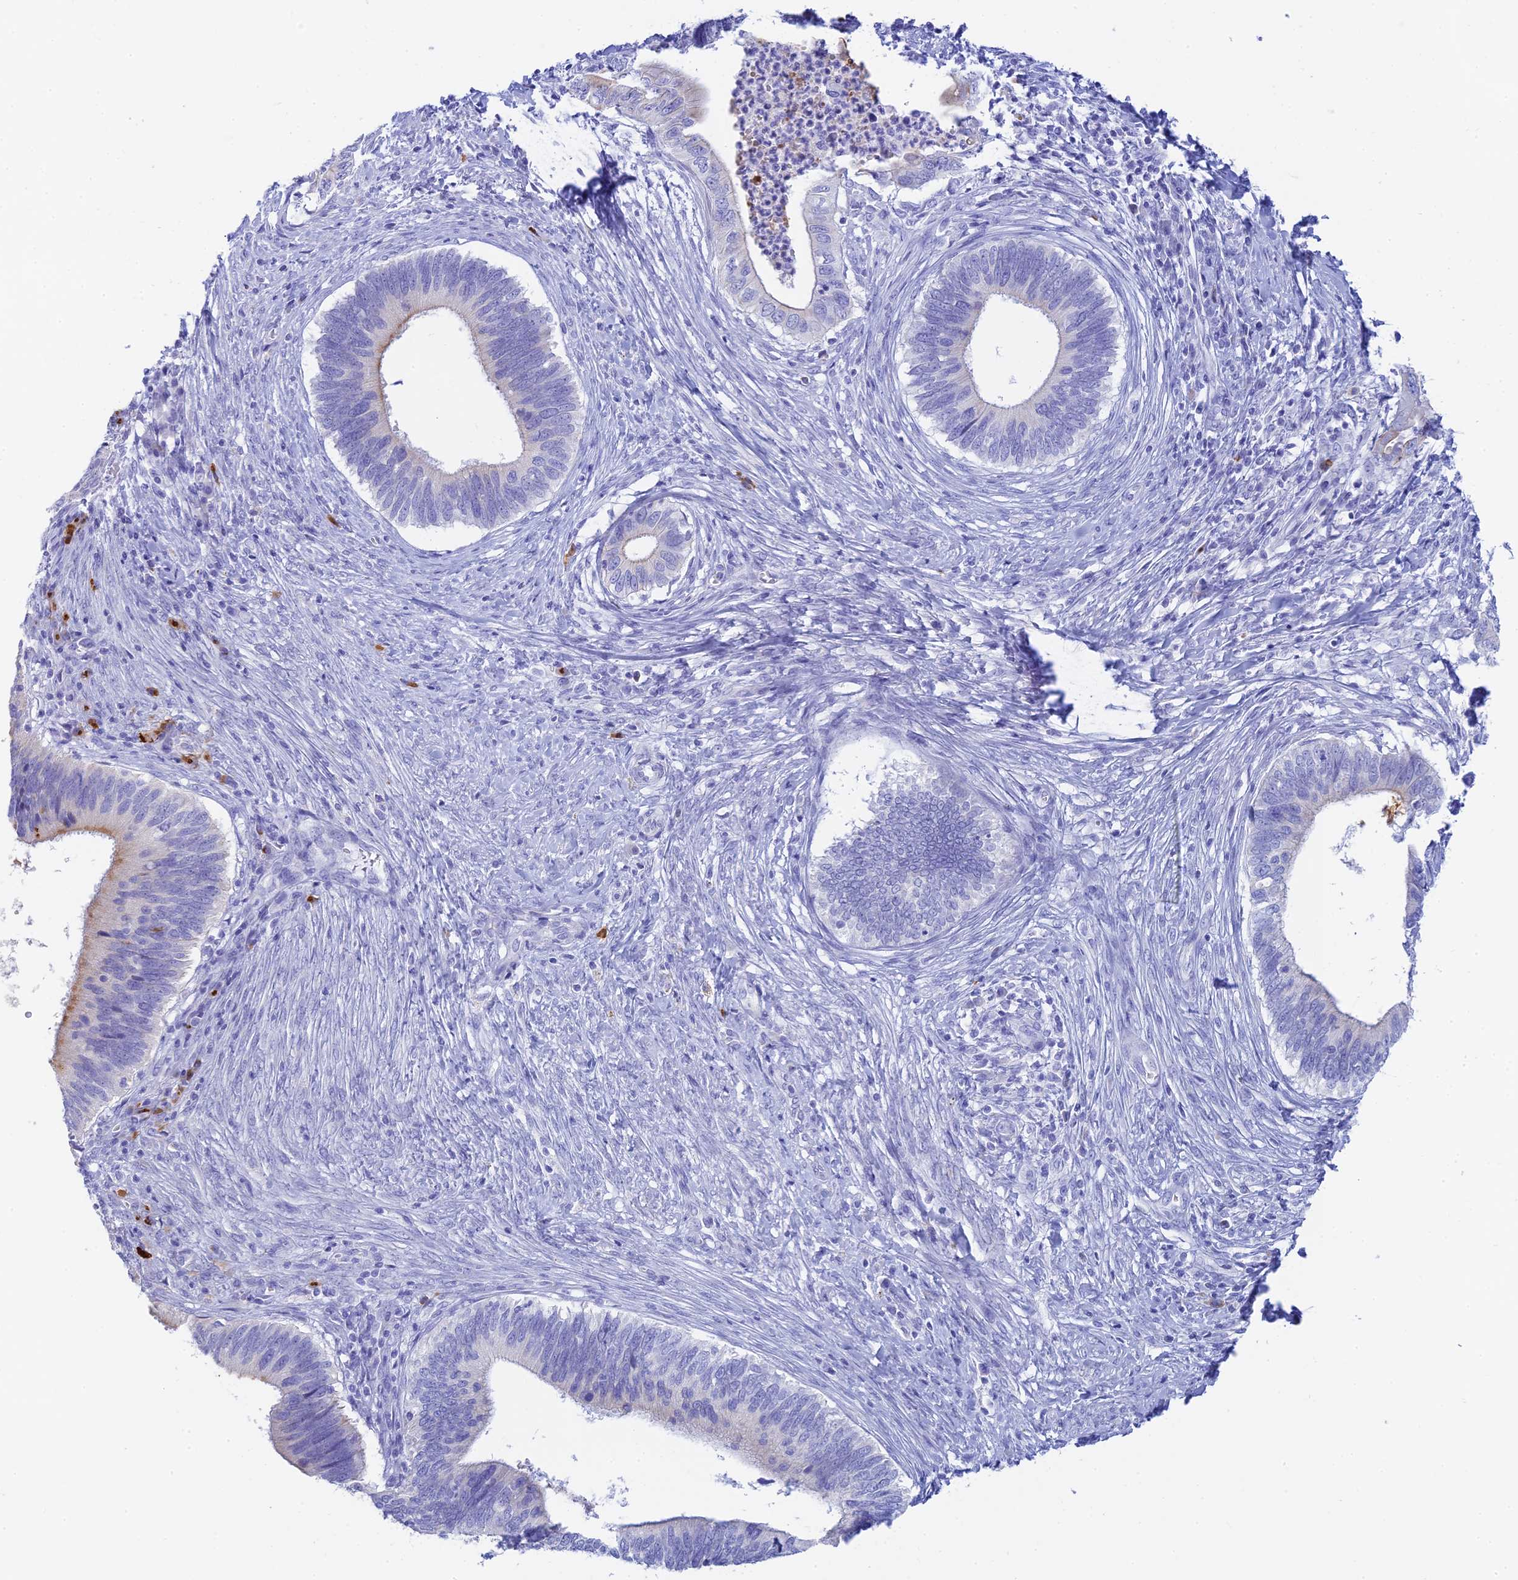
{"staining": {"intensity": "negative", "quantity": "none", "location": "none"}, "tissue": "cervical cancer", "cell_type": "Tumor cells", "image_type": "cancer", "snomed": [{"axis": "morphology", "description": "Adenocarcinoma, NOS"}, {"axis": "topography", "description": "Cervix"}], "caption": "There is no significant staining in tumor cells of adenocarcinoma (cervical).", "gene": "CEP152", "patient": {"sex": "female", "age": 42}}